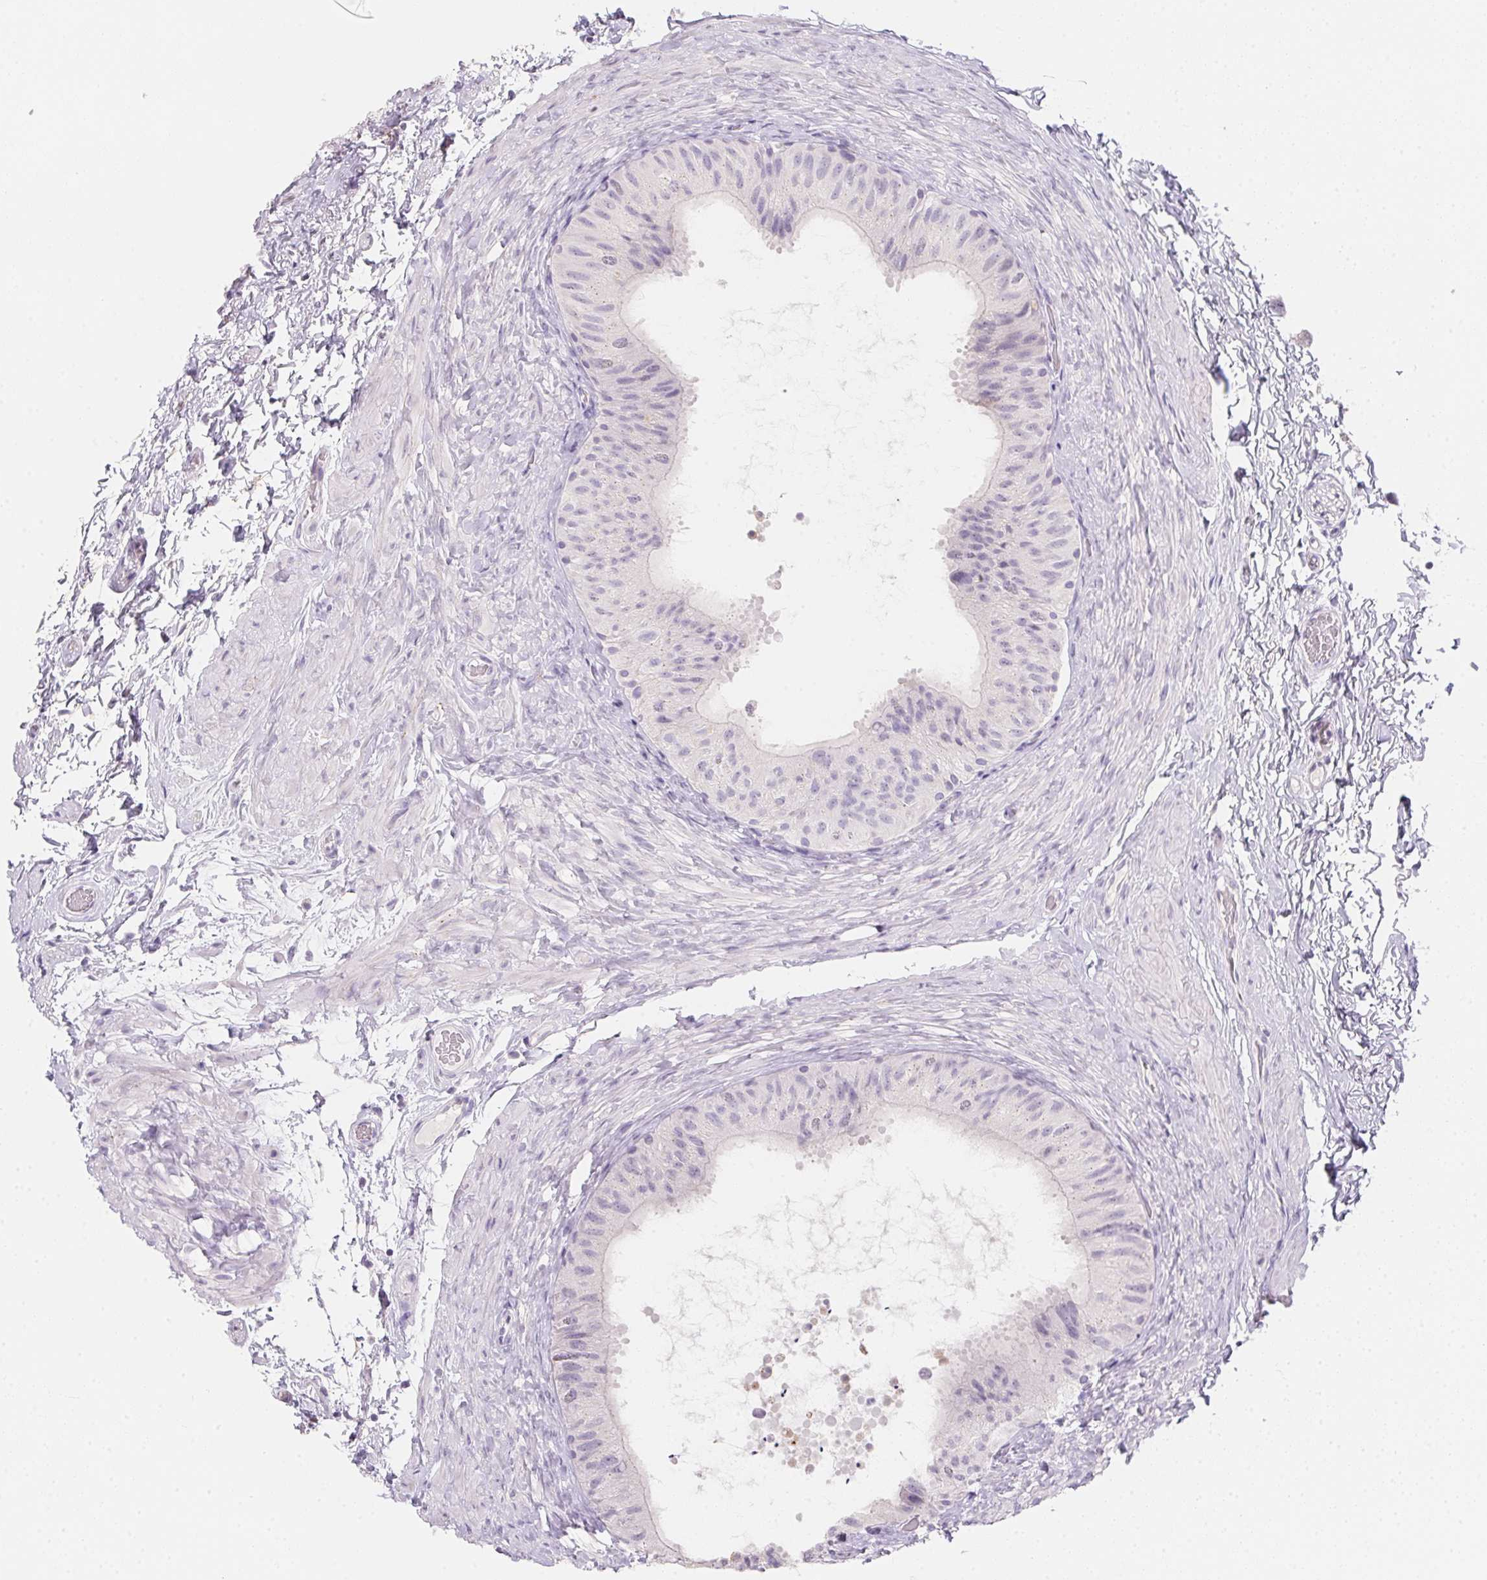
{"staining": {"intensity": "negative", "quantity": "none", "location": "none"}, "tissue": "epididymis", "cell_type": "Glandular cells", "image_type": "normal", "snomed": [{"axis": "morphology", "description": "Normal tissue, NOS"}, {"axis": "topography", "description": "Epididymis, spermatic cord, NOS"}, {"axis": "topography", "description": "Epididymis"}], "caption": "A histopathology image of epididymis stained for a protein displays no brown staining in glandular cells.", "gene": "MYL4", "patient": {"sex": "male", "age": 31}}